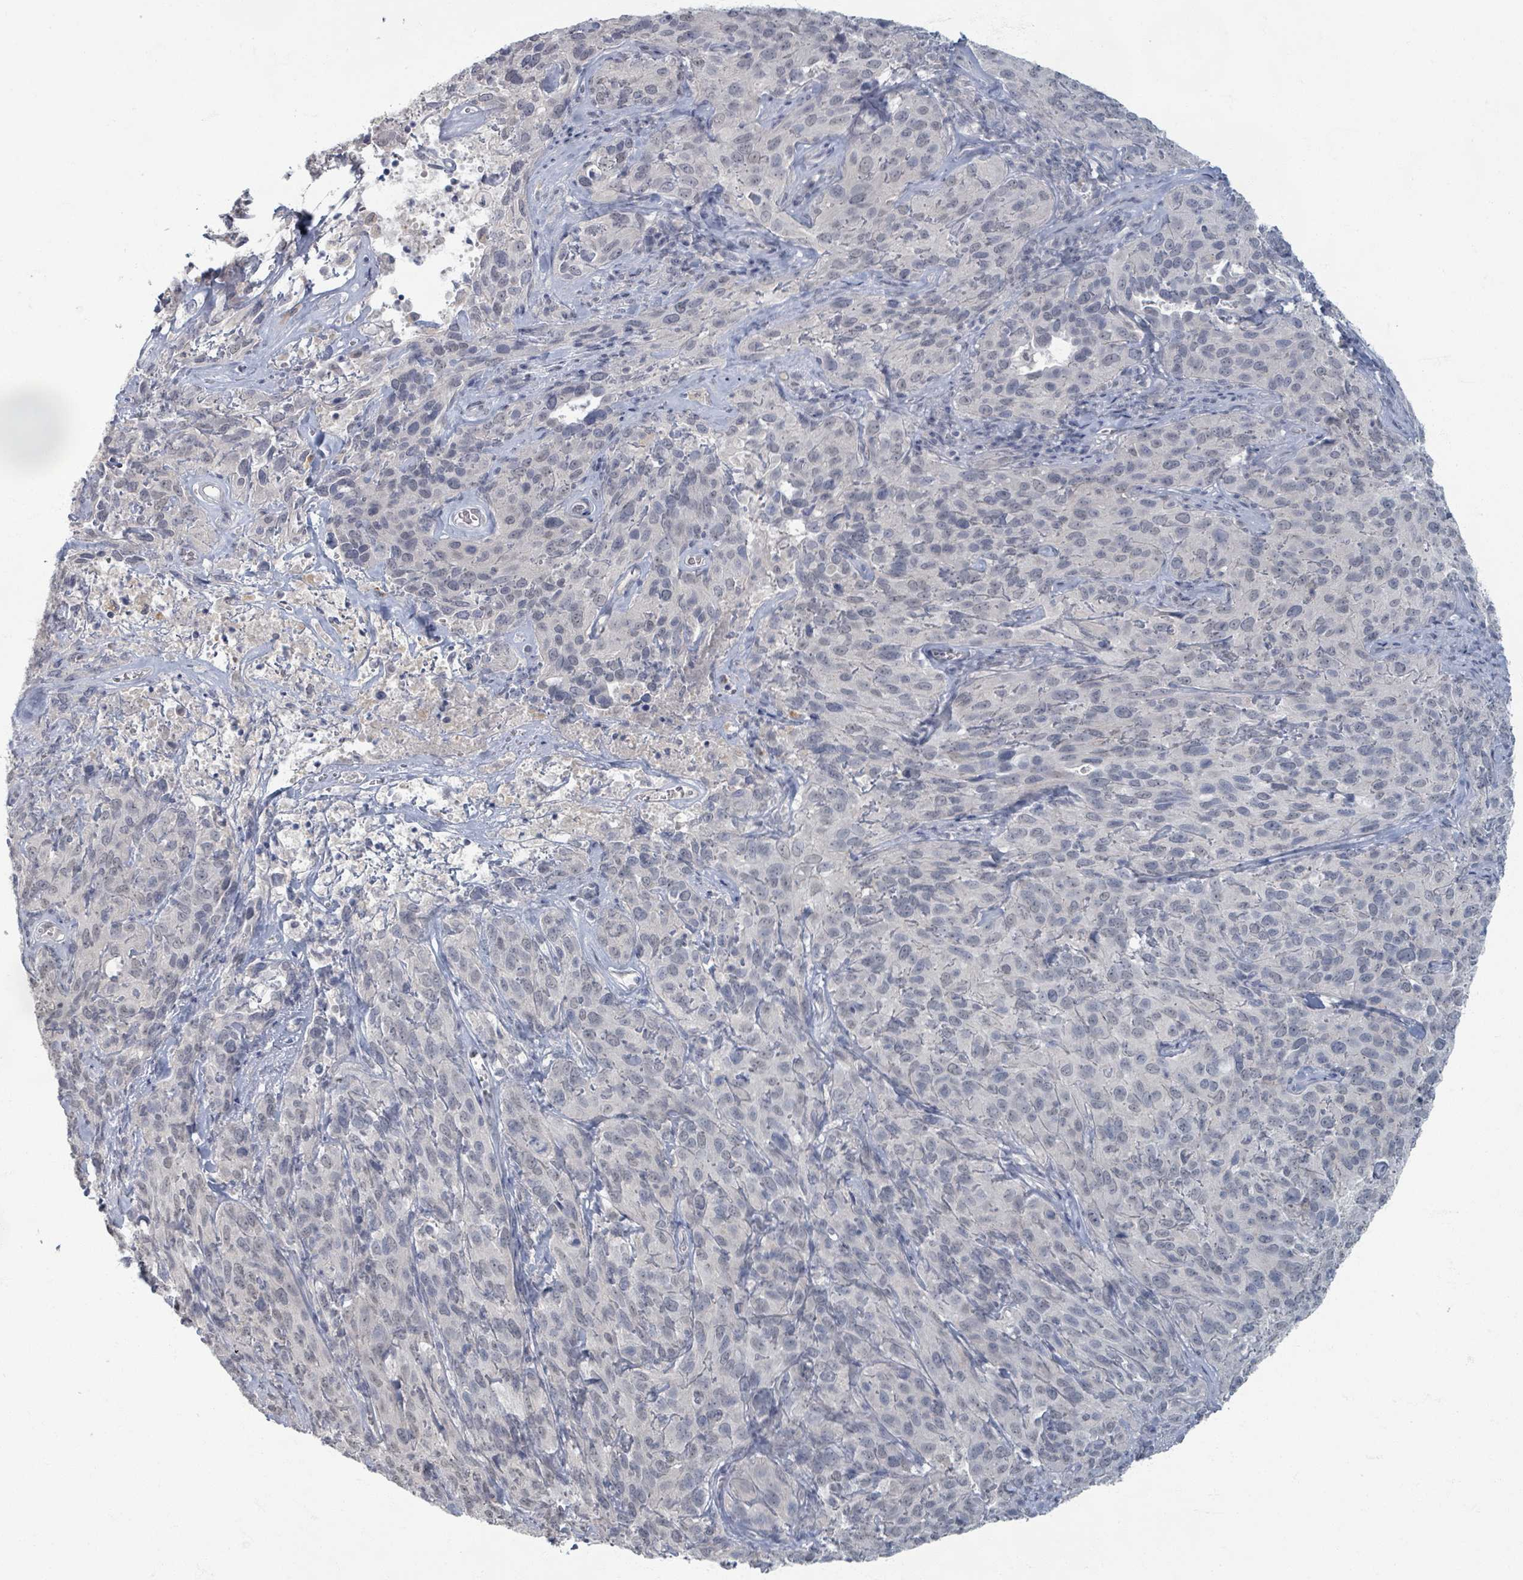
{"staining": {"intensity": "weak", "quantity": "25%-75%", "location": "nuclear"}, "tissue": "cervical cancer", "cell_type": "Tumor cells", "image_type": "cancer", "snomed": [{"axis": "morphology", "description": "Squamous cell carcinoma, NOS"}, {"axis": "topography", "description": "Cervix"}], "caption": "This is an image of immunohistochemistry (IHC) staining of cervical squamous cell carcinoma, which shows weak positivity in the nuclear of tumor cells.", "gene": "WNT11", "patient": {"sex": "female", "age": 51}}